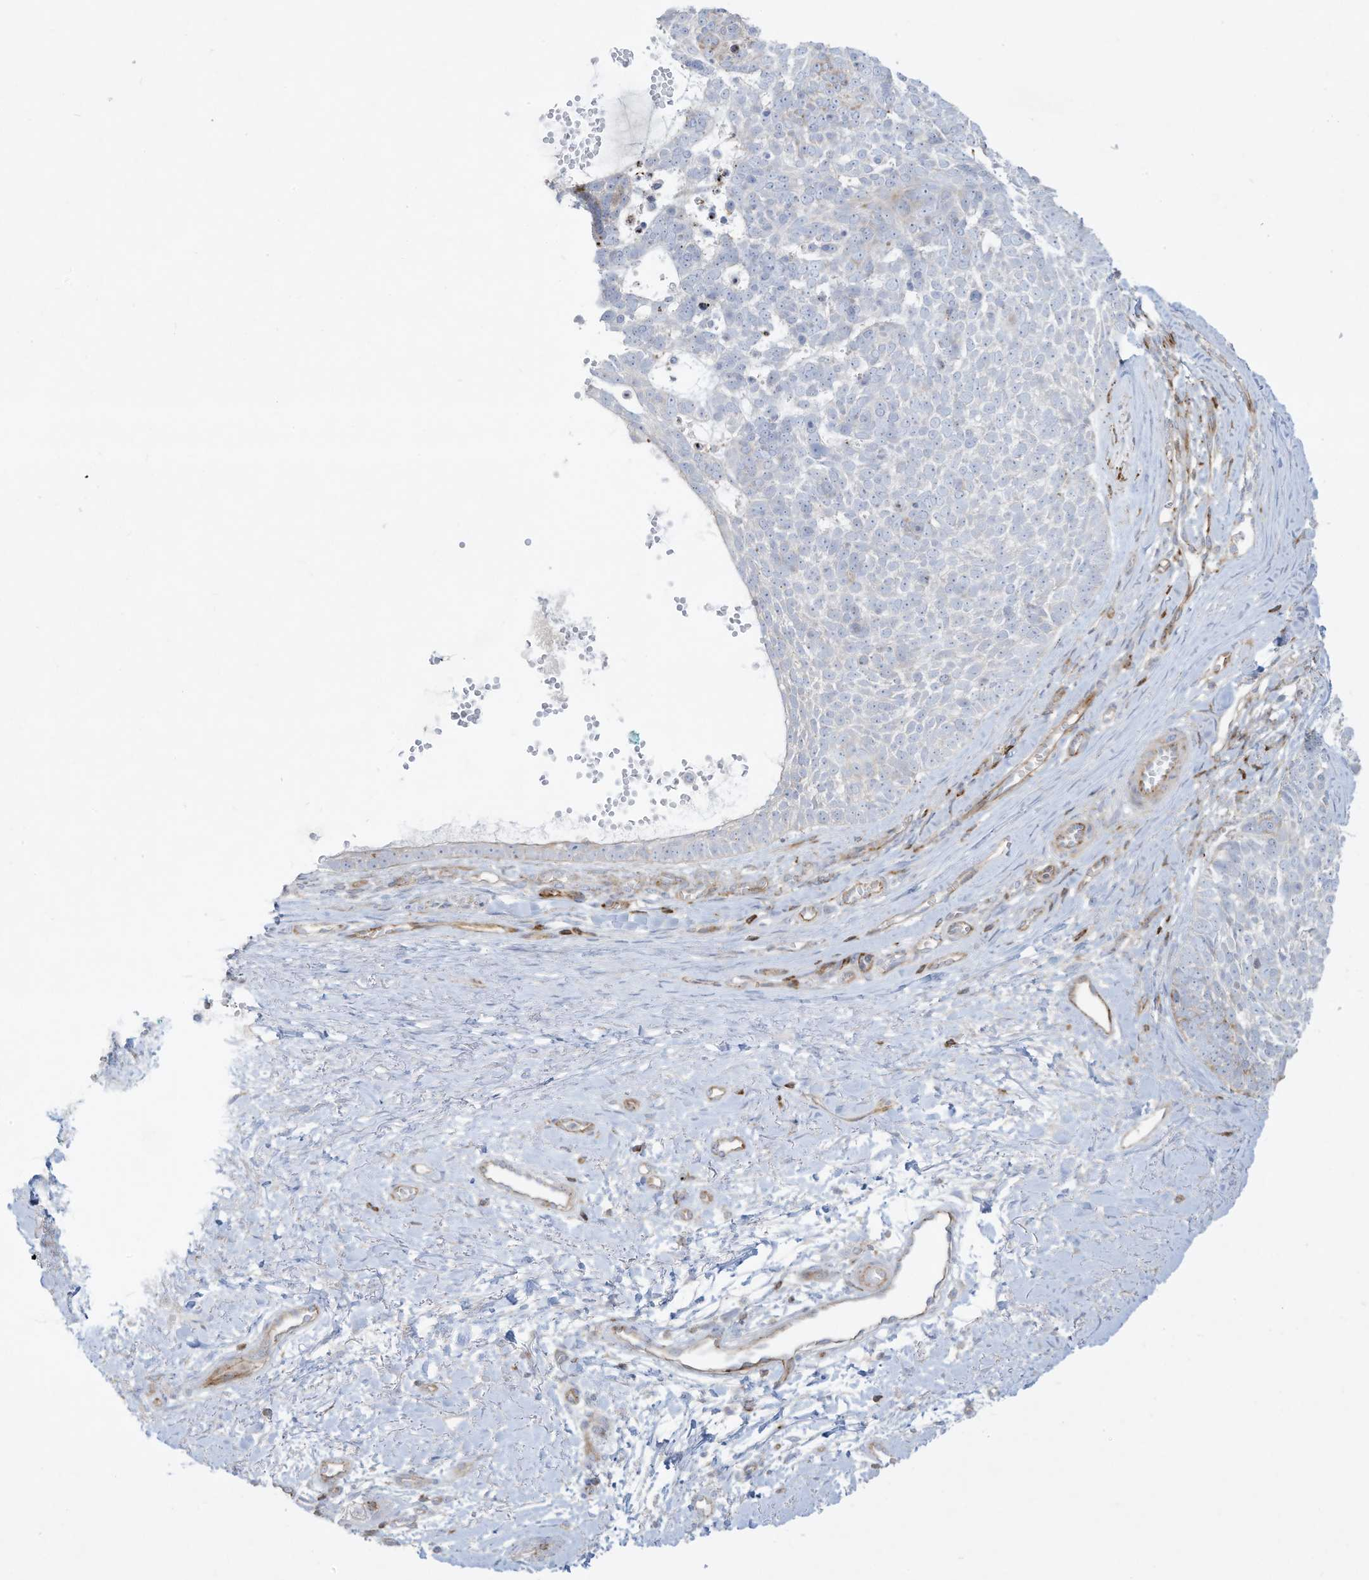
{"staining": {"intensity": "negative", "quantity": "none", "location": "none"}, "tissue": "skin cancer", "cell_type": "Tumor cells", "image_type": "cancer", "snomed": [{"axis": "morphology", "description": "Basal cell carcinoma"}, {"axis": "topography", "description": "Skin"}], "caption": "This is an IHC photomicrograph of skin cancer. There is no expression in tumor cells.", "gene": "THNSL2", "patient": {"sex": "female", "age": 81}}